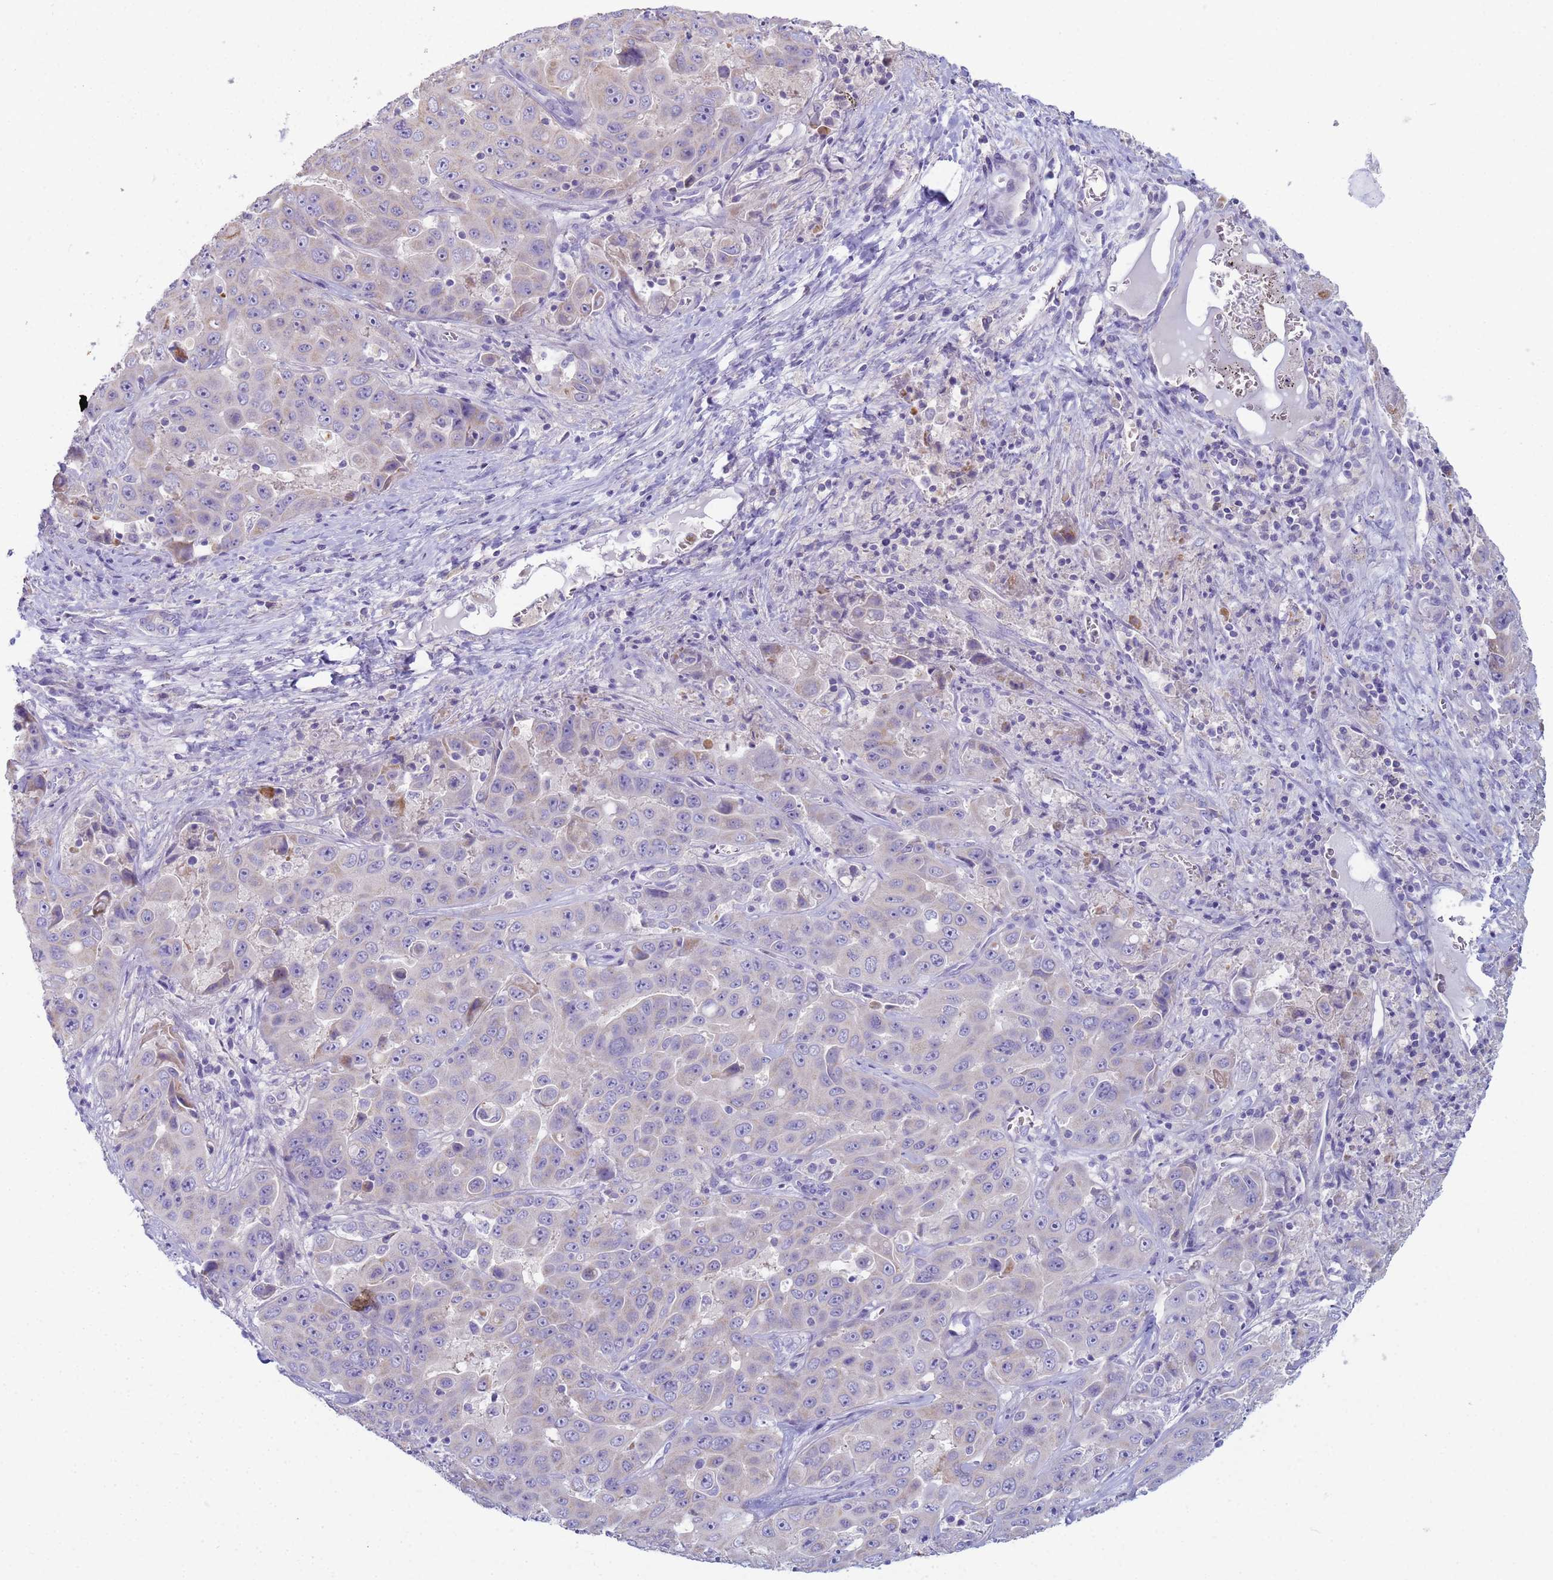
{"staining": {"intensity": "negative", "quantity": "none", "location": "none"}, "tissue": "liver cancer", "cell_type": "Tumor cells", "image_type": "cancer", "snomed": [{"axis": "morphology", "description": "Cholangiocarcinoma"}, {"axis": "topography", "description": "Liver"}], "caption": "High power microscopy micrograph of an immunohistochemistry (IHC) histopathology image of liver cholangiocarcinoma, revealing no significant expression in tumor cells. (Immunohistochemistry, brightfield microscopy, high magnification).", "gene": "CR1", "patient": {"sex": "female", "age": 52}}